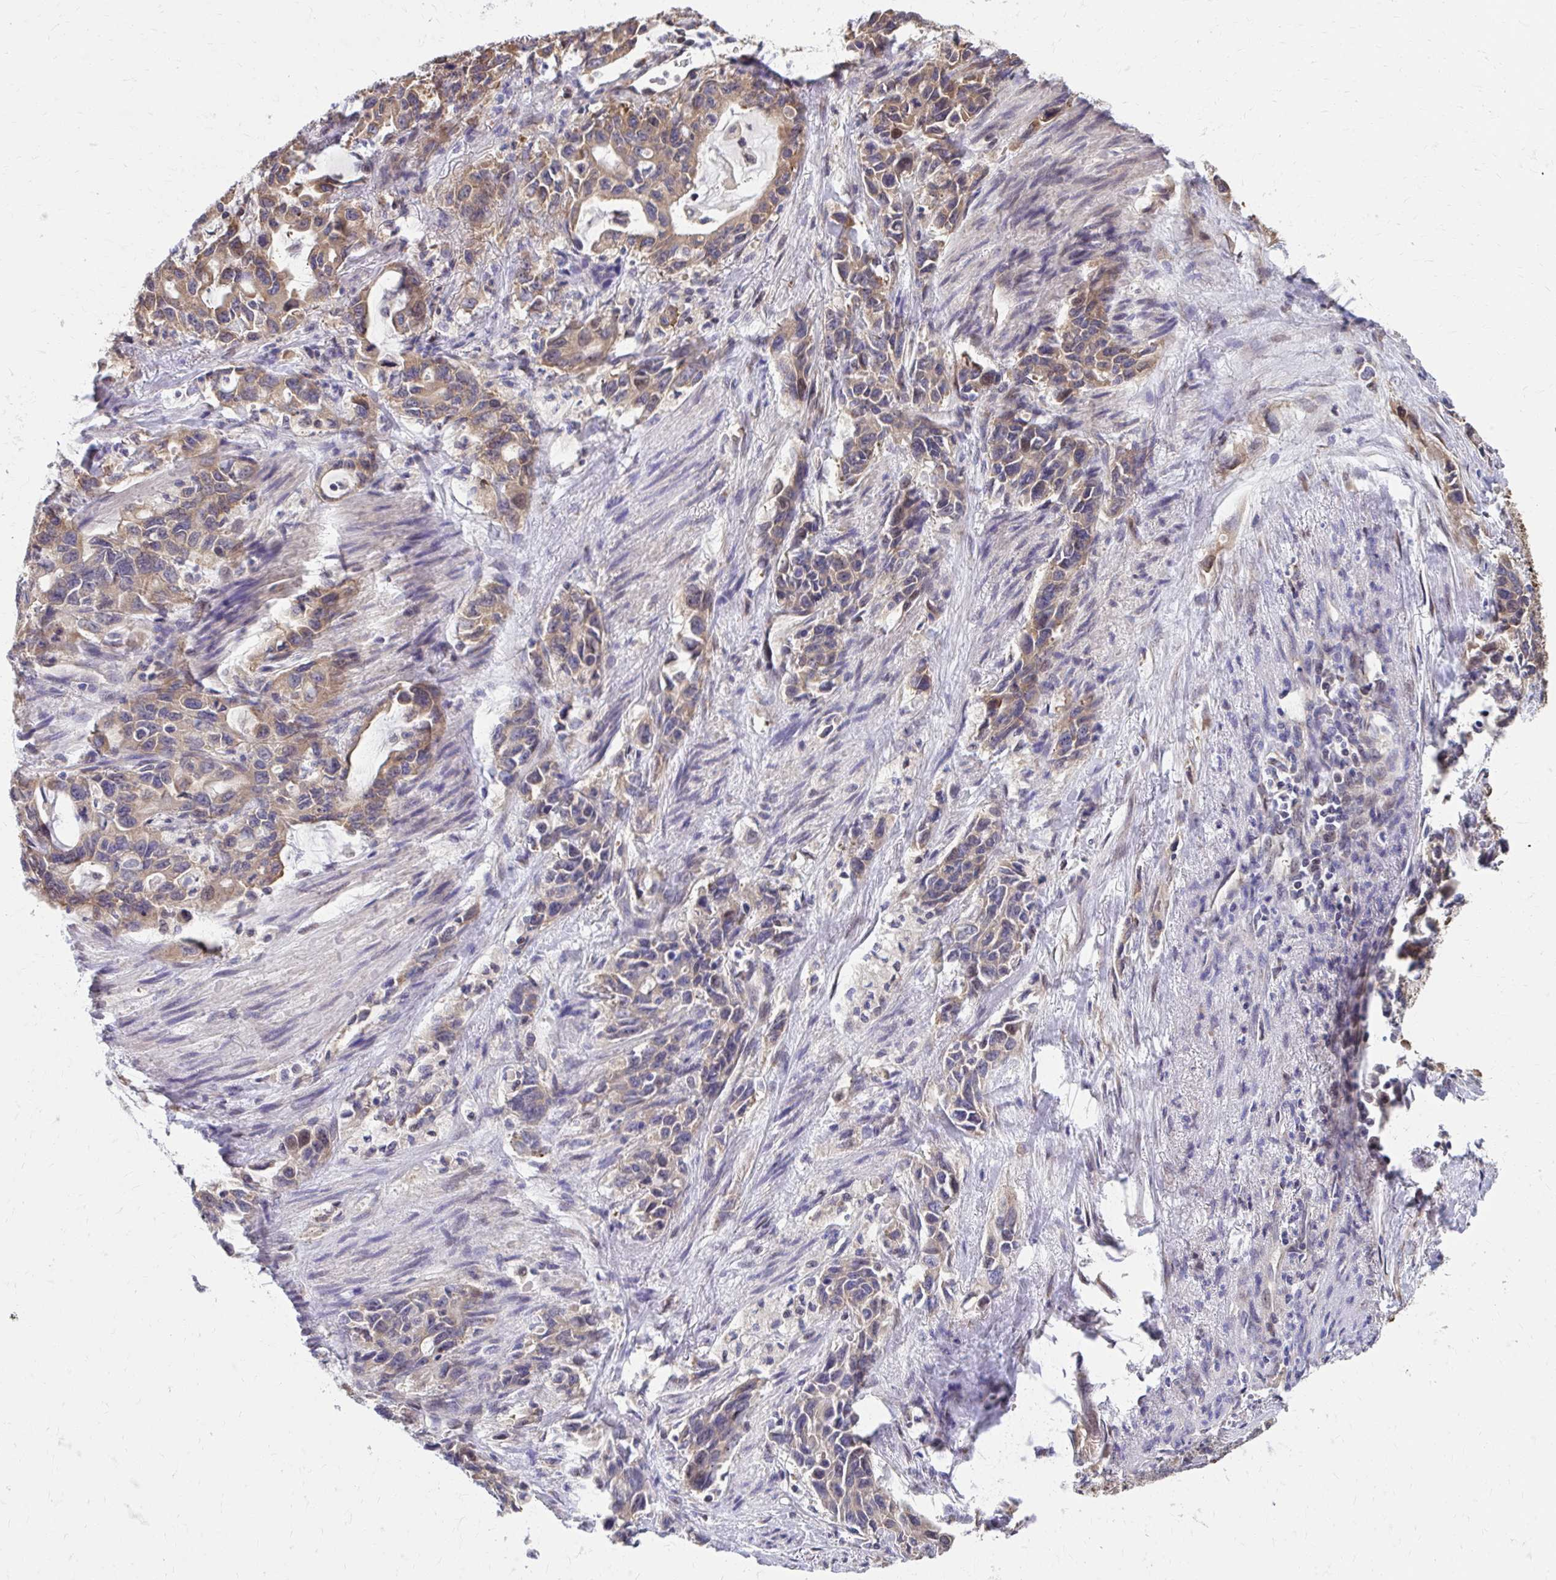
{"staining": {"intensity": "moderate", "quantity": "<25%", "location": "cytoplasmic/membranous"}, "tissue": "stomach cancer", "cell_type": "Tumor cells", "image_type": "cancer", "snomed": [{"axis": "morphology", "description": "Adenocarcinoma, NOS"}, {"axis": "topography", "description": "Stomach, upper"}], "caption": "About <25% of tumor cells in human stomach adenocarcinoma demonstrate moderate cytoplasmic/membranous protein positivity as visualized by brown immunohistochemical staining.", "gene": "ZNF778", "patient": {"sex": "male", "age": 85}}